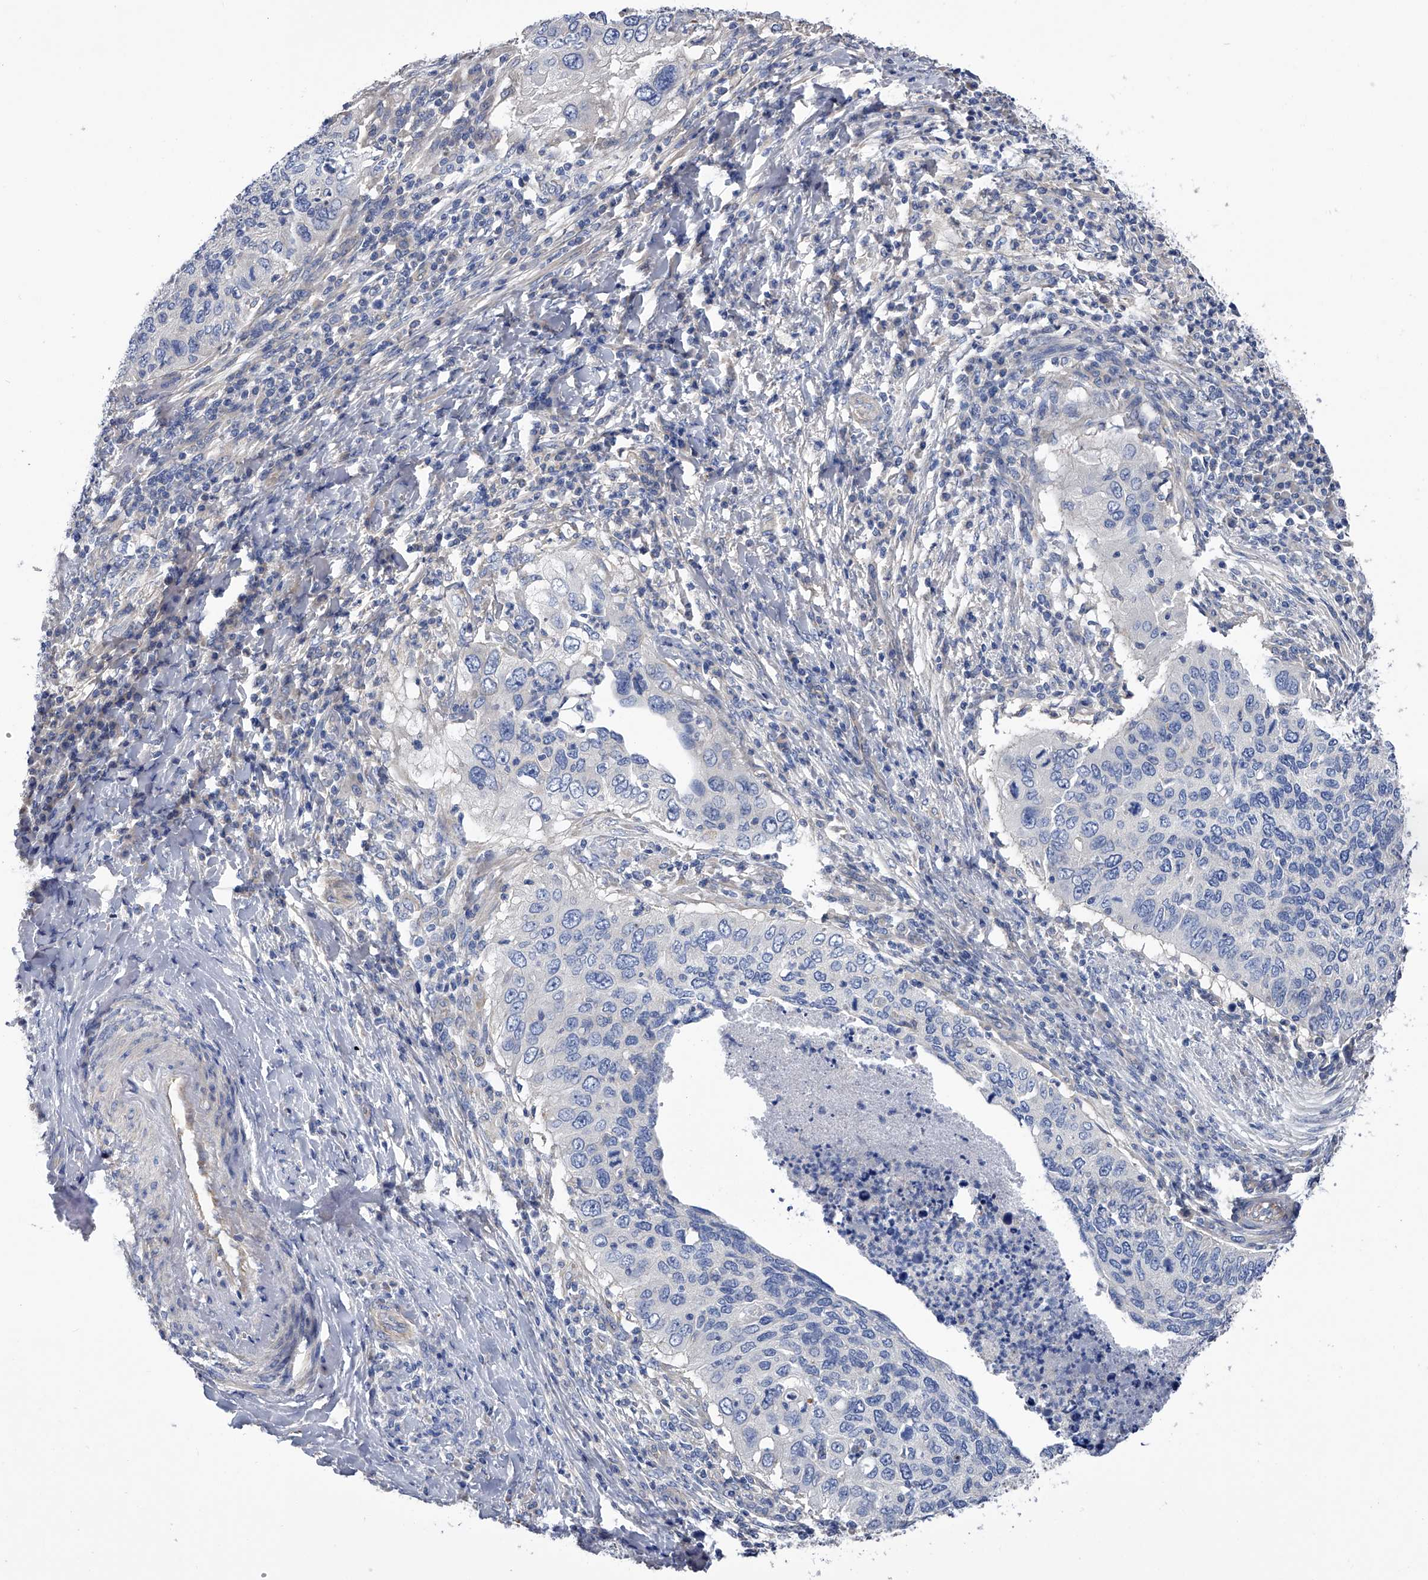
{"staining": {"intensity": "negative", "quantity": "none", "location": "none"}, "tissue": "cervical cancer", "cell_type": "Tumor cells", "image_type": "cancer", "snomed": [{"axis": "morphology", "description": "Squamous cell carcinoma, NOS"}, {"axis": "topography", "description": "Cervix"}], "caption": "Cervical cancer (squamous cell carcinoma) was stained to show a protein in brown. There is no significant expression in tumor cells.", "gene": "RWDD2A", "patient": {"sex": "female", "age": 38}}